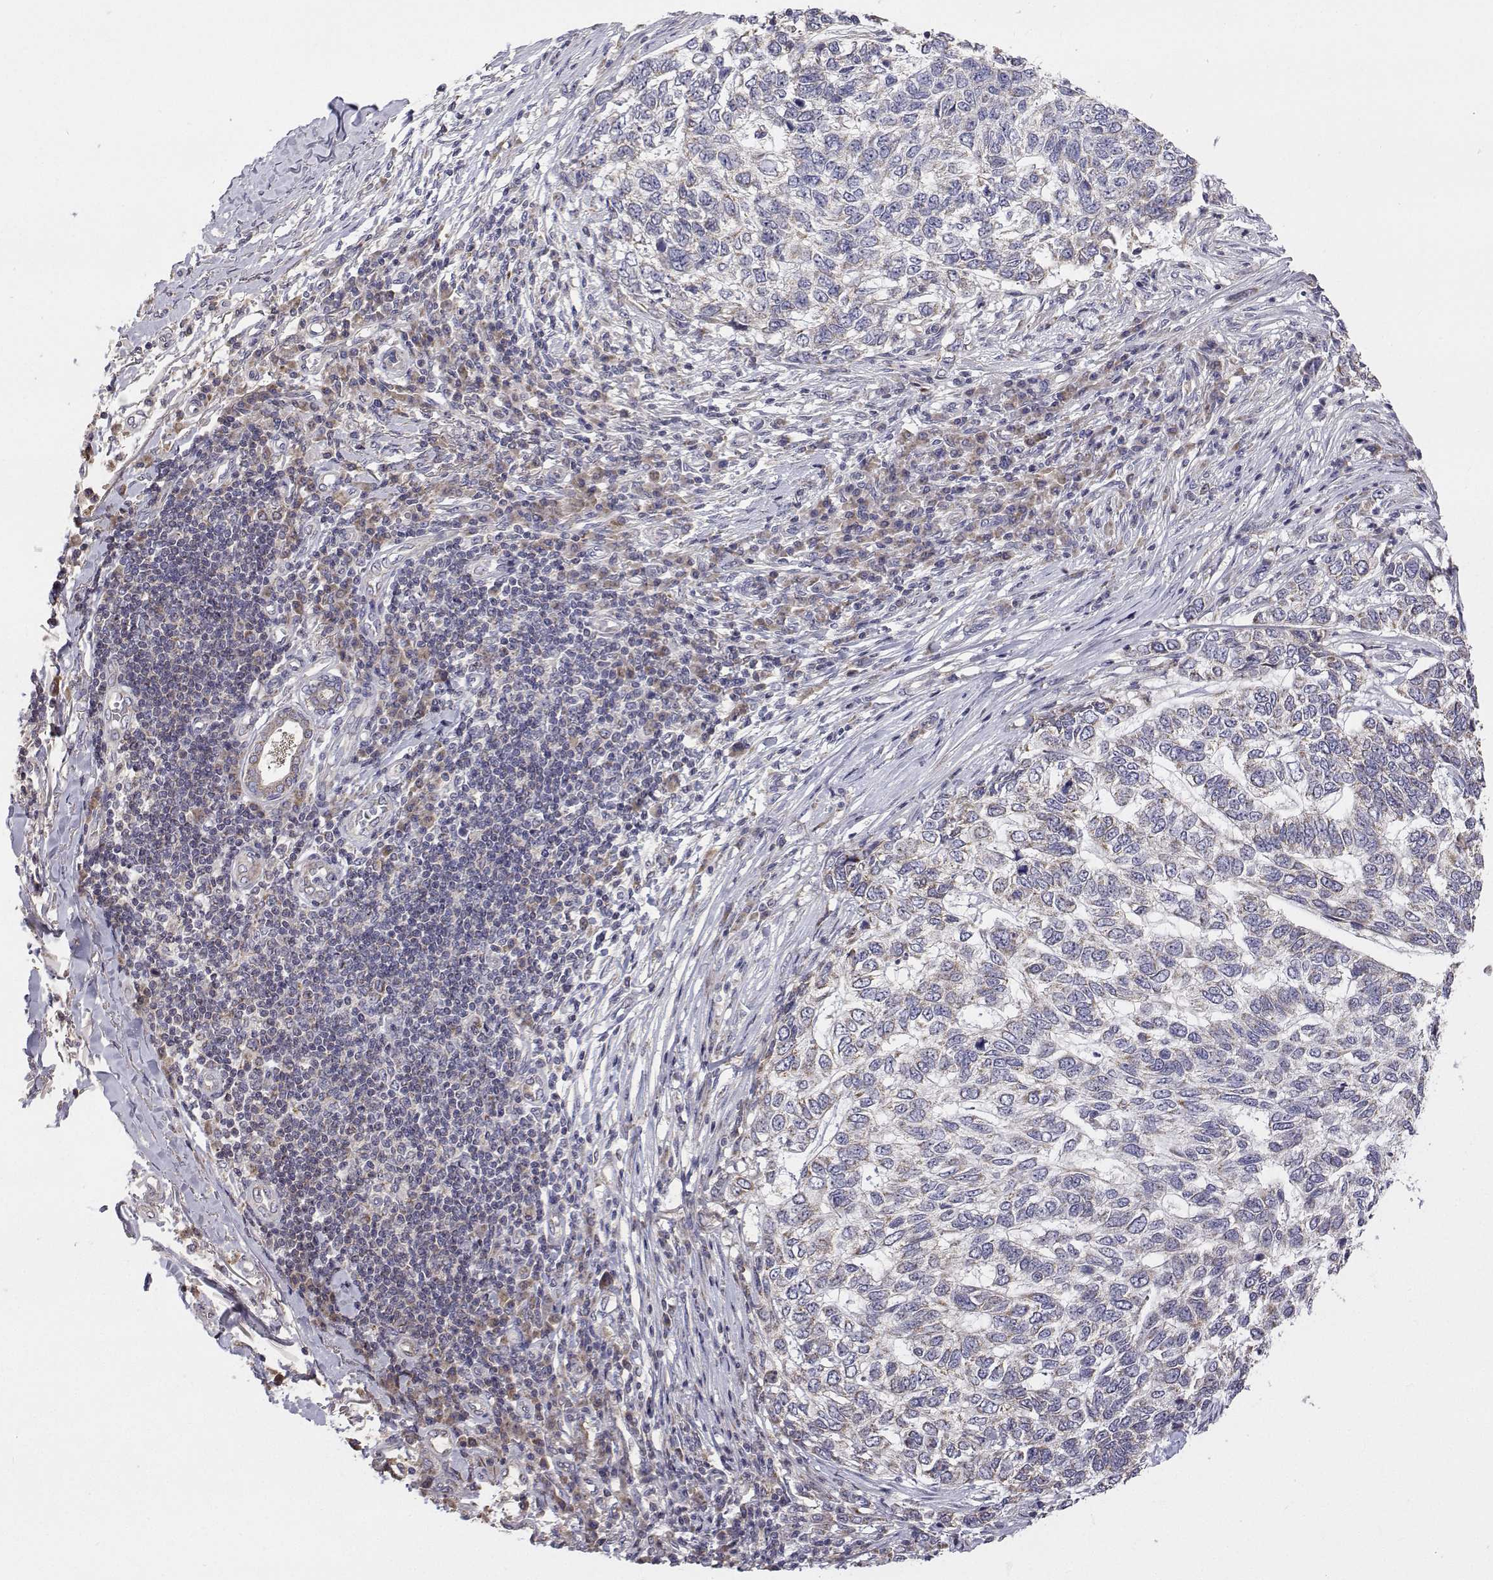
{"staining": {"intensity": "negative", "quantity": "none", "location": "none"}, "tissue": "skin cancer", "cell_type": "Tumor cells", "image_type": "cancer", "snomed": [{"axis": "morphology", "description": "Basal cell carcinoma"}, {"axis": "topography", "description": "Skin"}], "caption": "Tumor cells are negative for brown protein staining in skin cancer.", "gene": "MRPL3", "patient": {"sex": "female", "age": 65}}